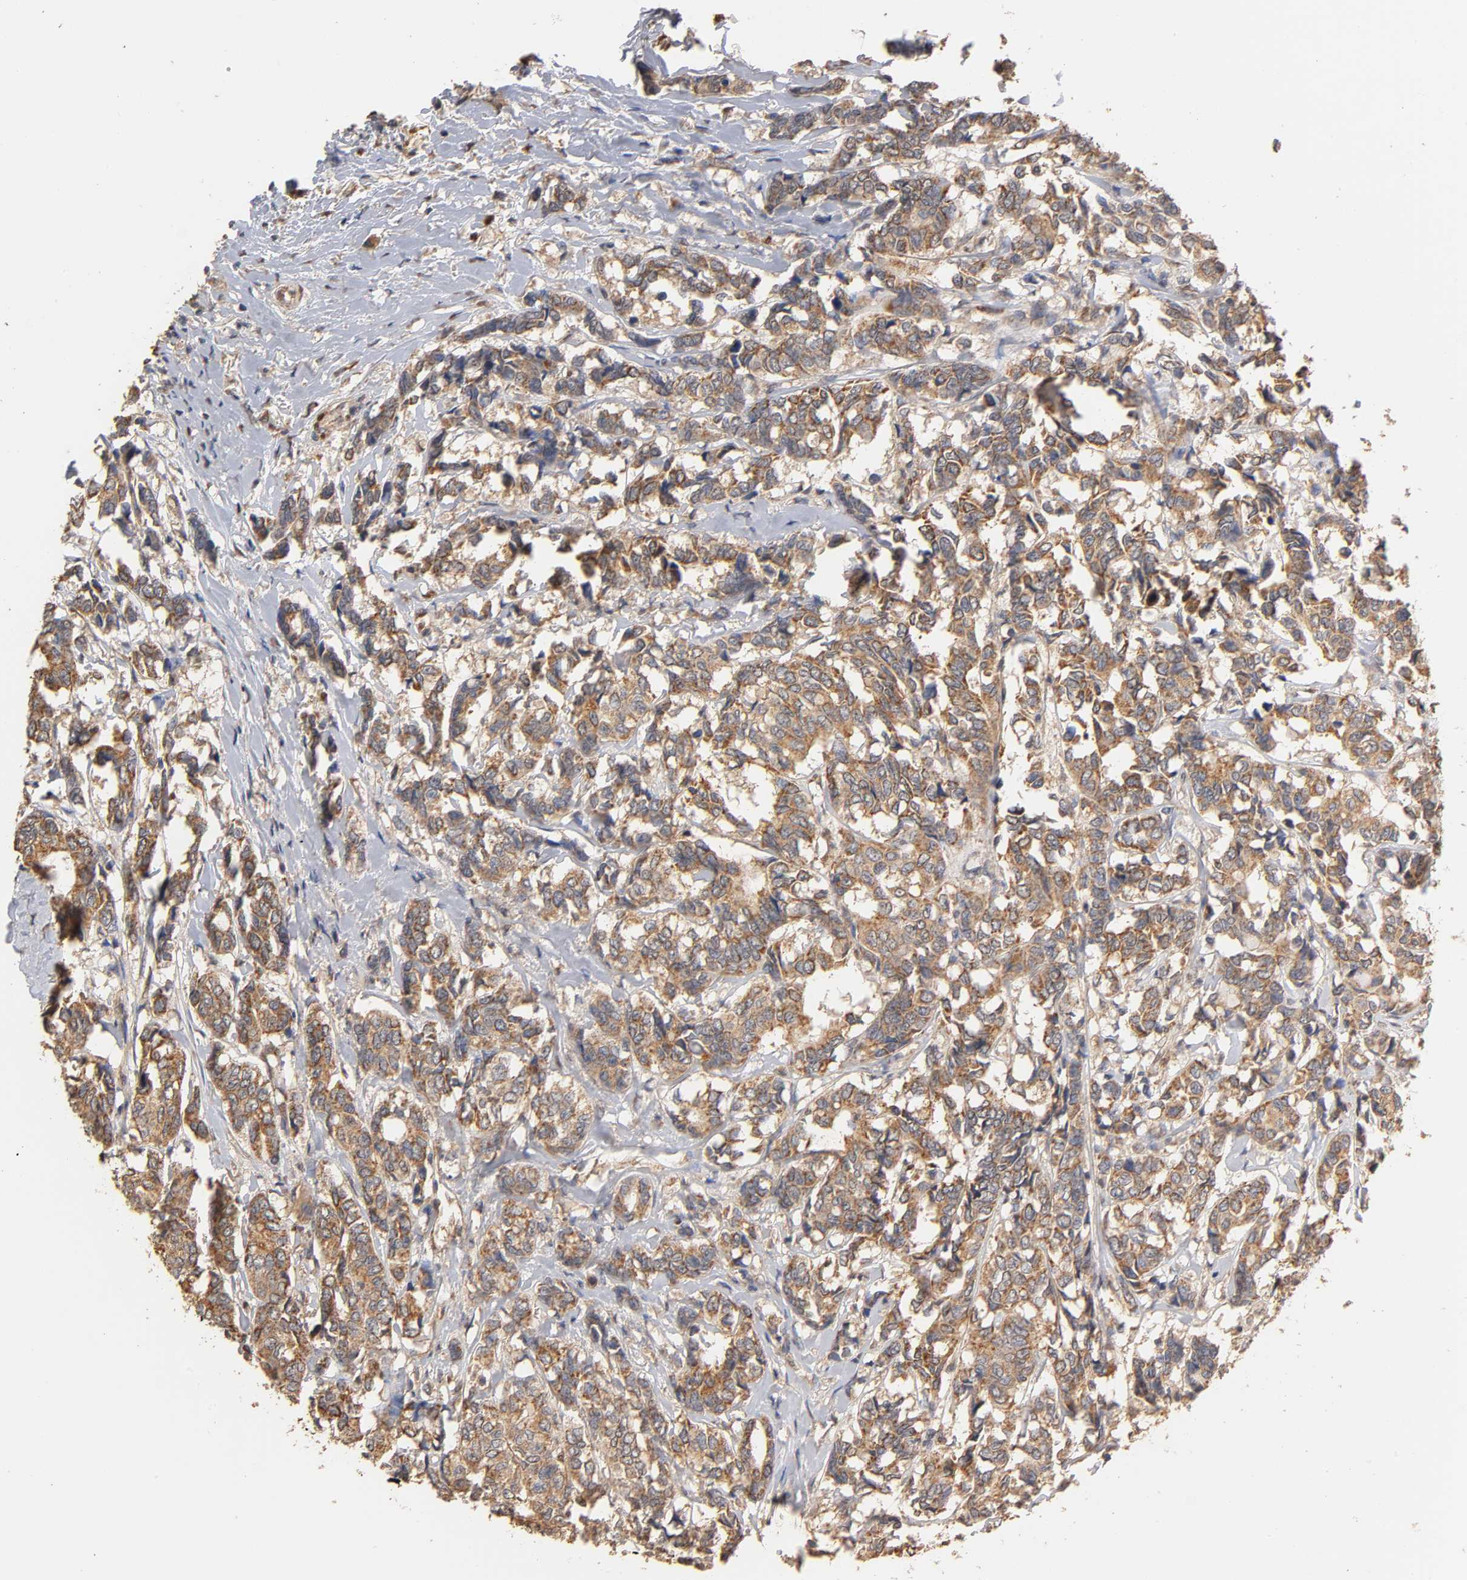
{"staining": {"intensity": "moderate", "quantity": ">75%", "location": "cytoplasmic/membranous"}, "tissue": "breast cancer", "cell_type": "Tumor cells", "image_type": "cancer", "snomed": [{"axis": "morphology", "description": "Duct carcinoma"}, {"axis": "topography", "description": "Breast"}], "caption": "A micrograph of human breast invasive ductal carcinoma stained for a protein displays moderate cytoplasmic/membranous brown staining in tumor cells.", "gene": "PKN1", "patient": {"sex": "female", "age": 87}}